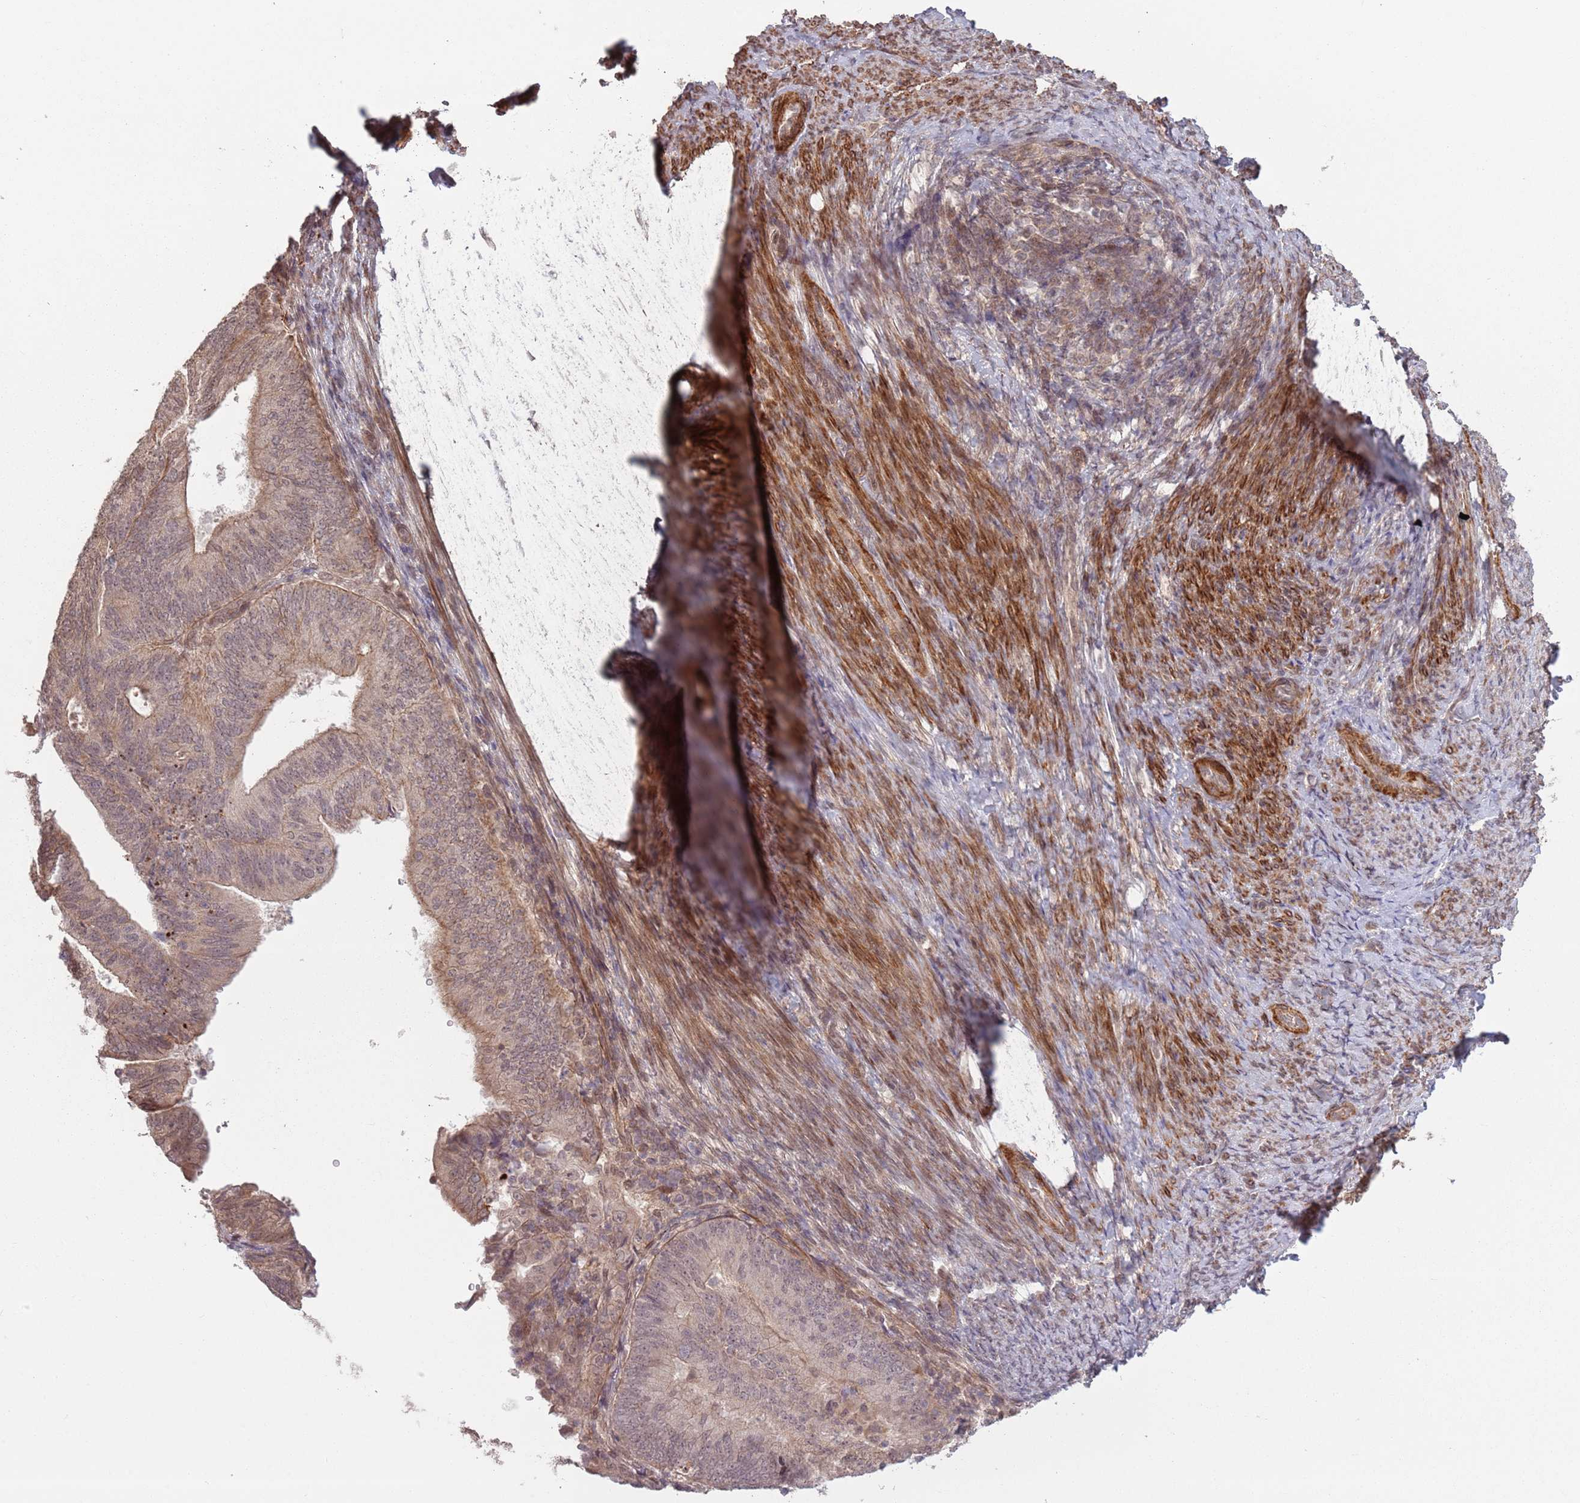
{"staining": {"intensity": "weak", "quantity": "25%-75%", "location": "cytoplasmic/membranous"}, "tissue": "endometrial cancer", "cell_type": "Tumor cells", "image_type": "cancer", "snomed": [{"axis": "morphology", "description": "Adenocarcinoma, NOS"}, {"axis": "topography", "description": "Endometrium"}], "caption": "Human endometrial cancer stained with a brown dye exhibits weak cytoplasmic/membranous positive expression in about 25%-75% of tumor cells.", "gene": "CCDC154", "patient": {"sex": "female", "age": 70}}